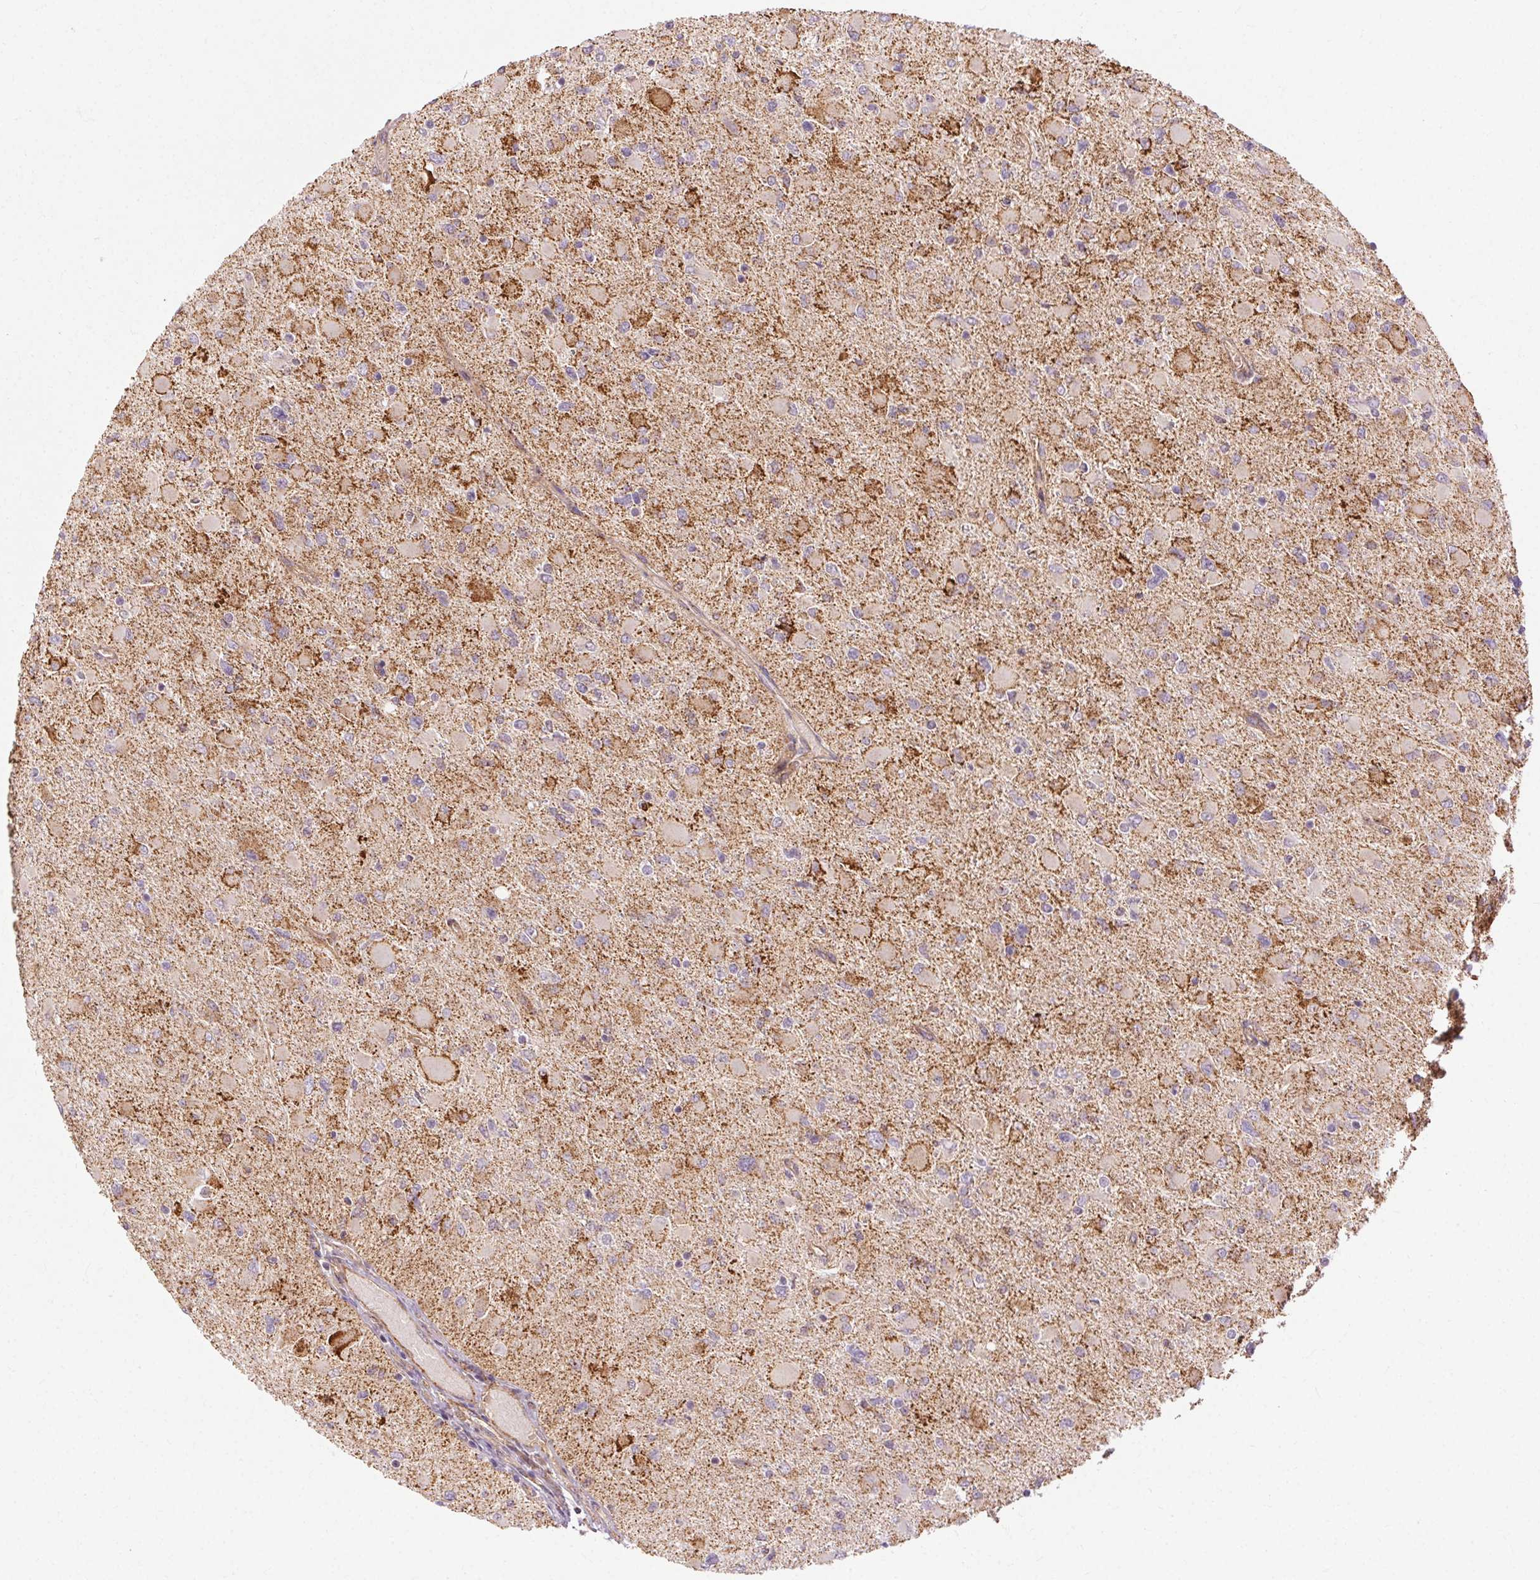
{"staining": {"intensity": "negative", "quantity": "none", "location": "none"}, "tissue": "glioma", "cell_type": "Tumor cells", "image_type": "cancer", "snomed": [{"axis": "morphology", "description": "Glioma, malignant, High grade"}, {"axis": "topography", "description": "Cerebral cortex"}], "caption": "This is an IHC image of human glioma. There is no staining in tumor cells.", "gene": "REP15", "patient": {"sex": "female", "age": 36}}